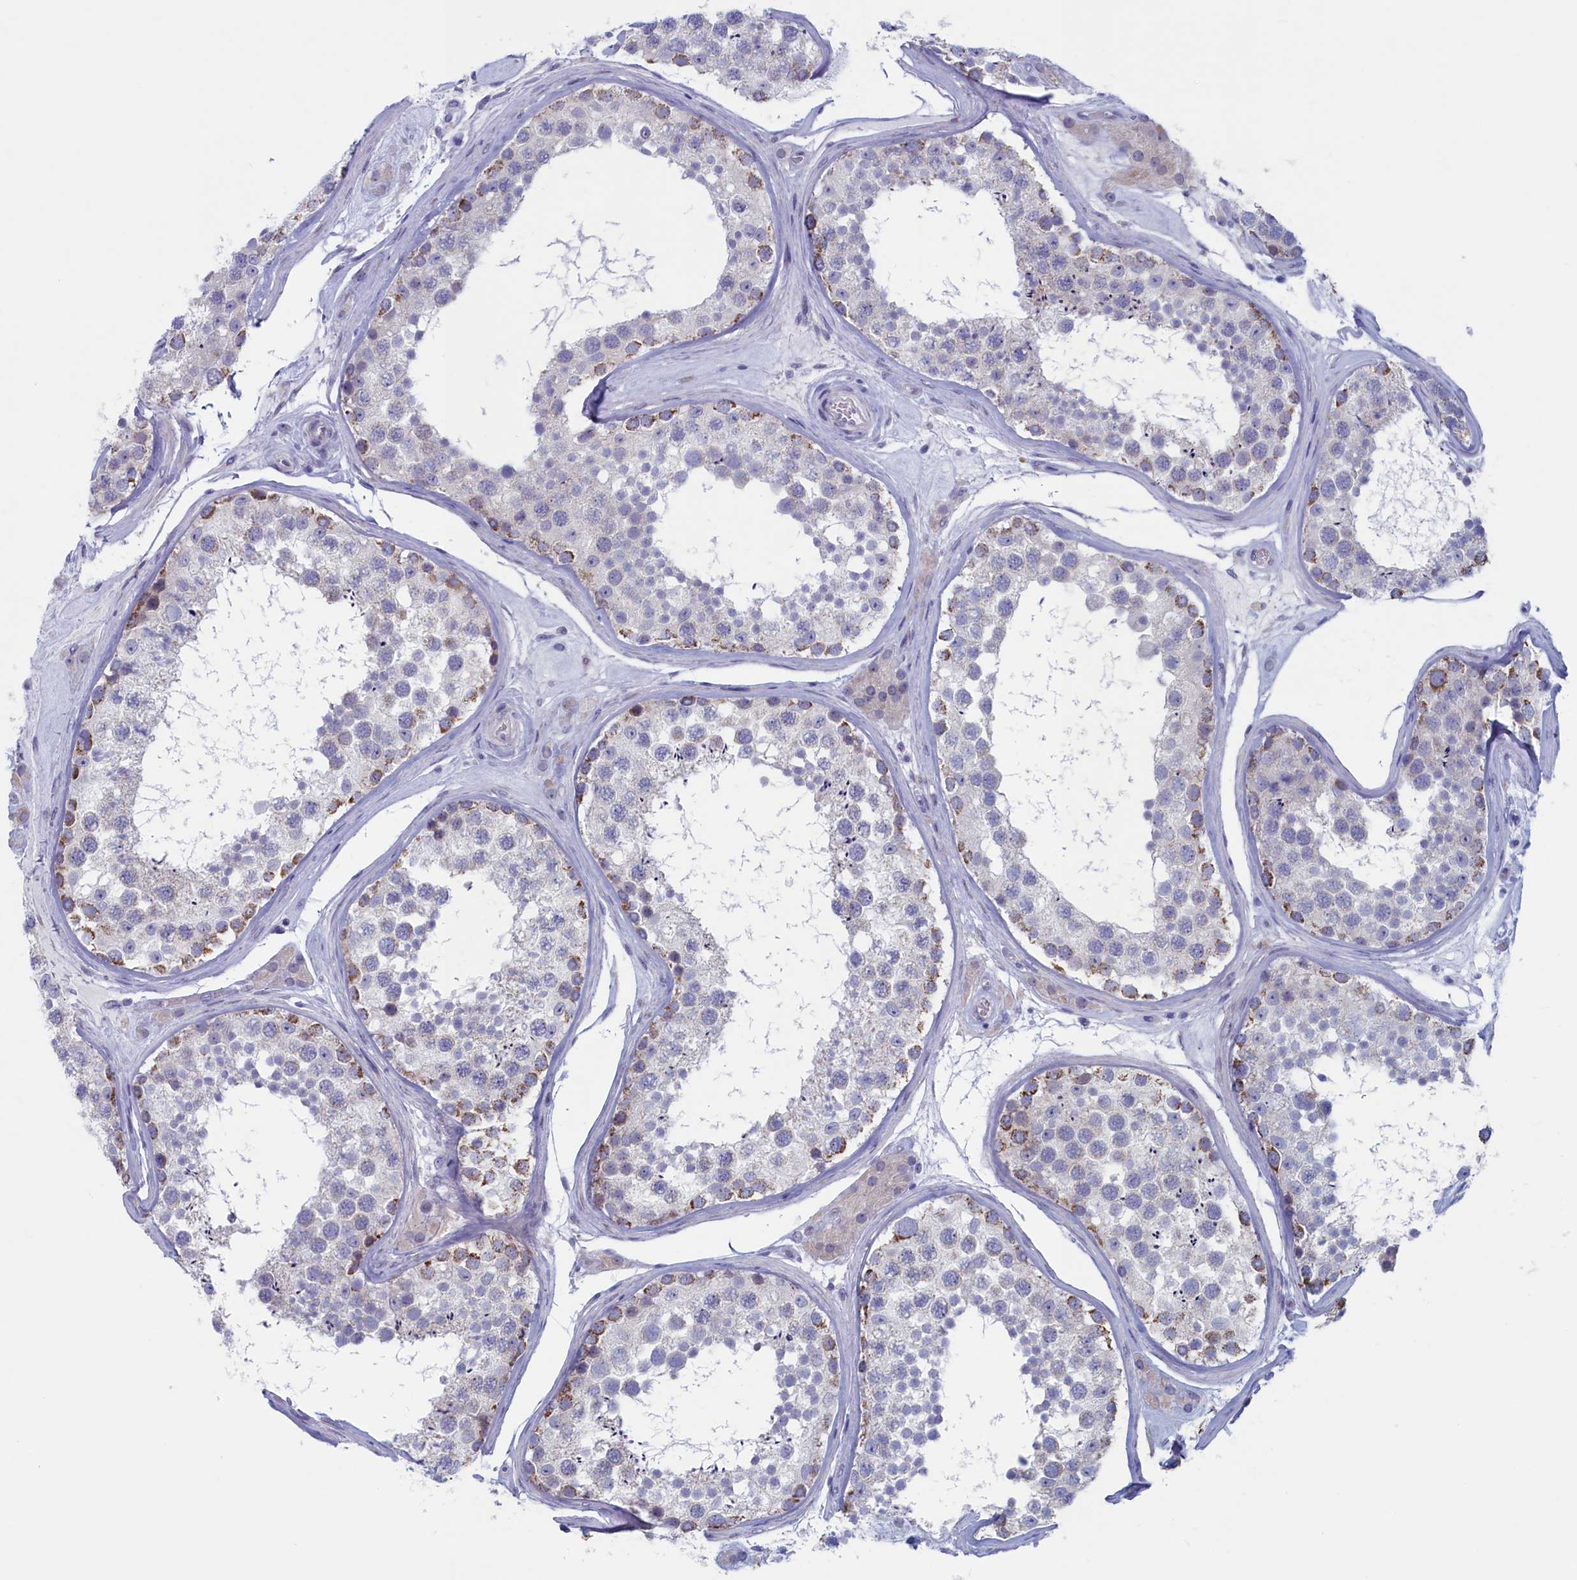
{"staining": {"intensity": "moderate", "quantity": "<25%", "location": "cytoplasmic/membranous"}, "tissue": "testis", "cell_type": "Cells in seminiferous ducts", "image_type": "normal", "snomed": [{"axis": "morphology", "description": "Normal tissue, NOS"}, {"axis": "topography", "description": "Testis"}], "caption": "Cells in seminiferous ducts demonstrate low levels of moderate cytoplasmic/membranous positivity in approximately <25% of cells in normal testis.", "gene": "WDR76", "patient": {"sex": "male", "age": 46}}